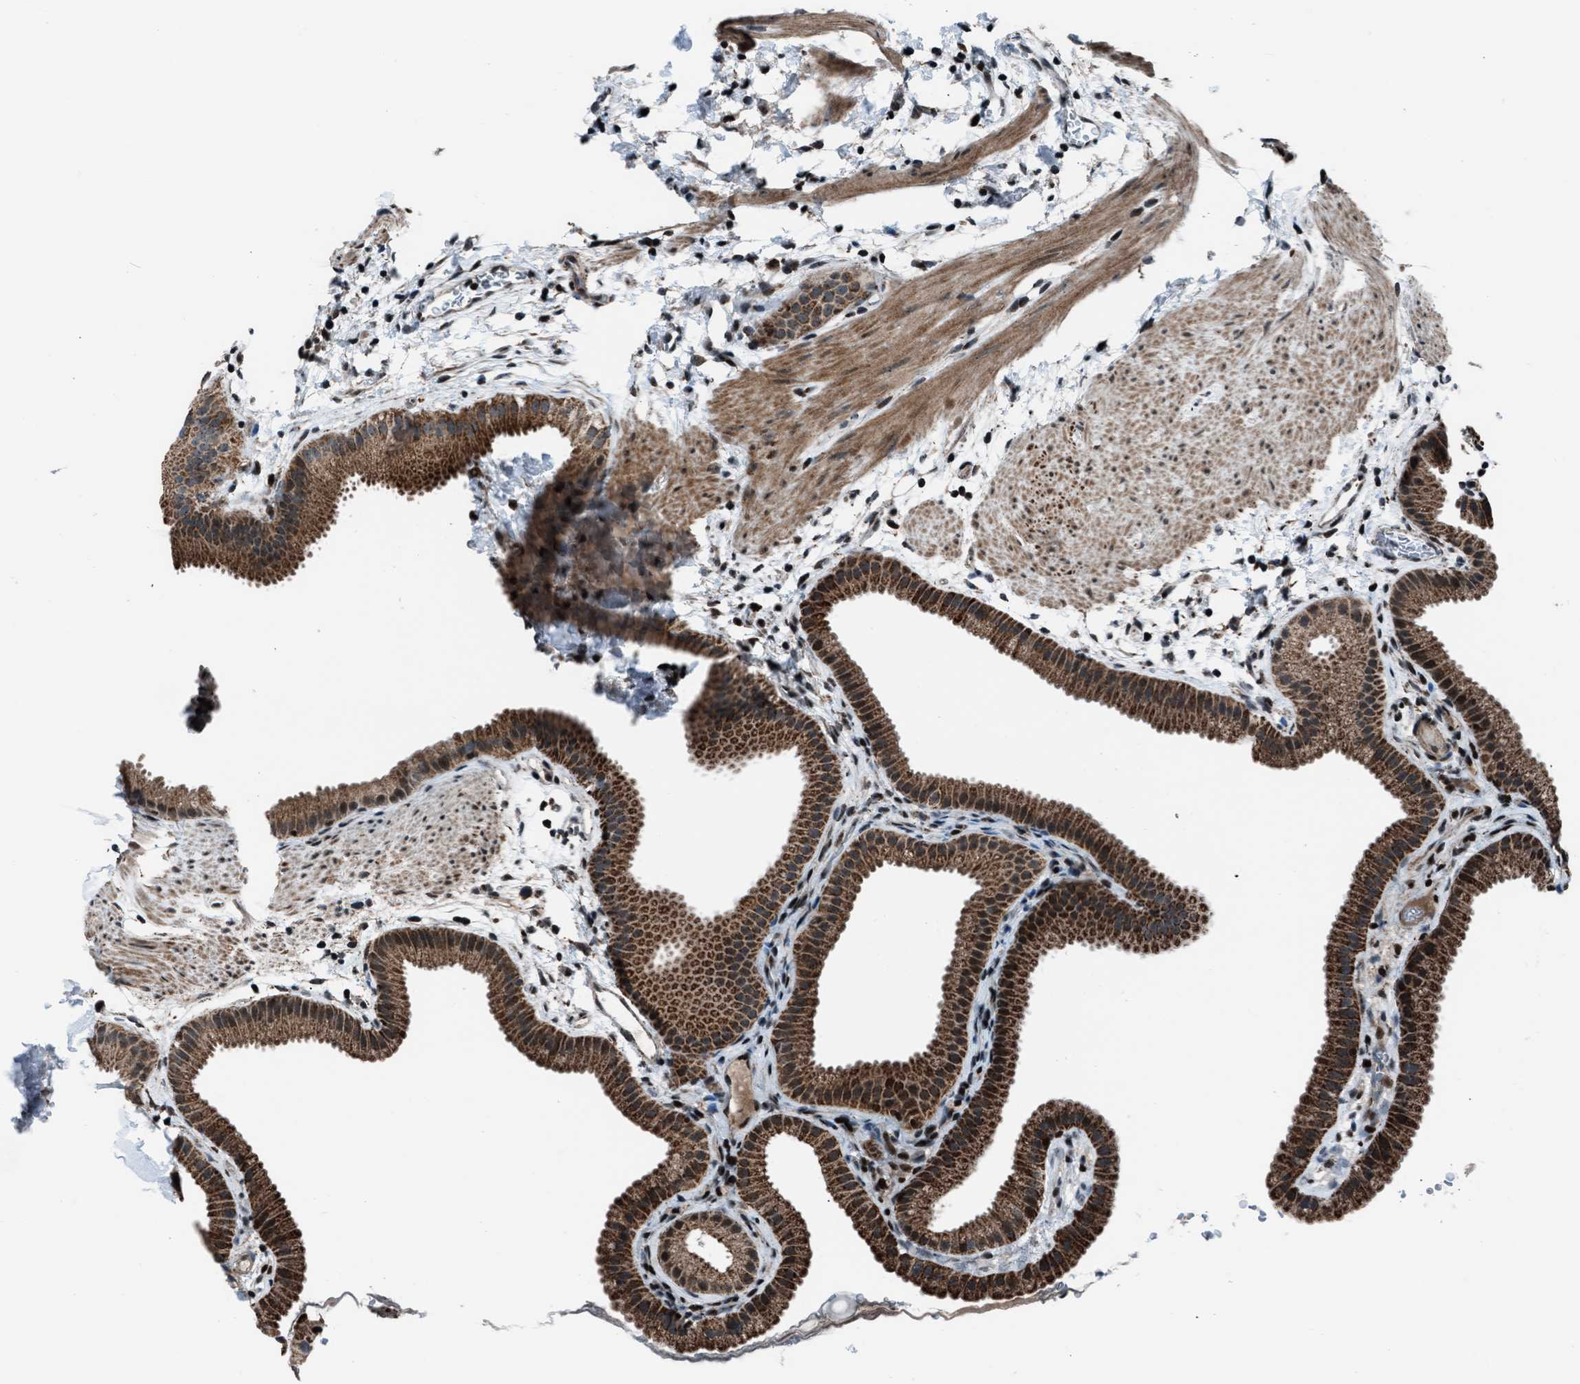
{"staining": {"intensity": "strong", "quantity": ">75%", "location": "cytoplasmic/membranous,nuclear"}, "tissue": "gallbladder", "cell_type": "Glandular cells", "image_type": "normal", "snomed": [{"axis": "morphology", "description": "Normal tissue, NOS"}, {"axis": "topography", "description": "Gallbladder"}], "caption": "Gallbladder stained for a protein (brown) shows strong cytoplasmic/membranous,nuclear positive positivity in approximately >75% of glandular cells.", "gene": "MORC3", "patient": {"sex": "female", "age": 64}}